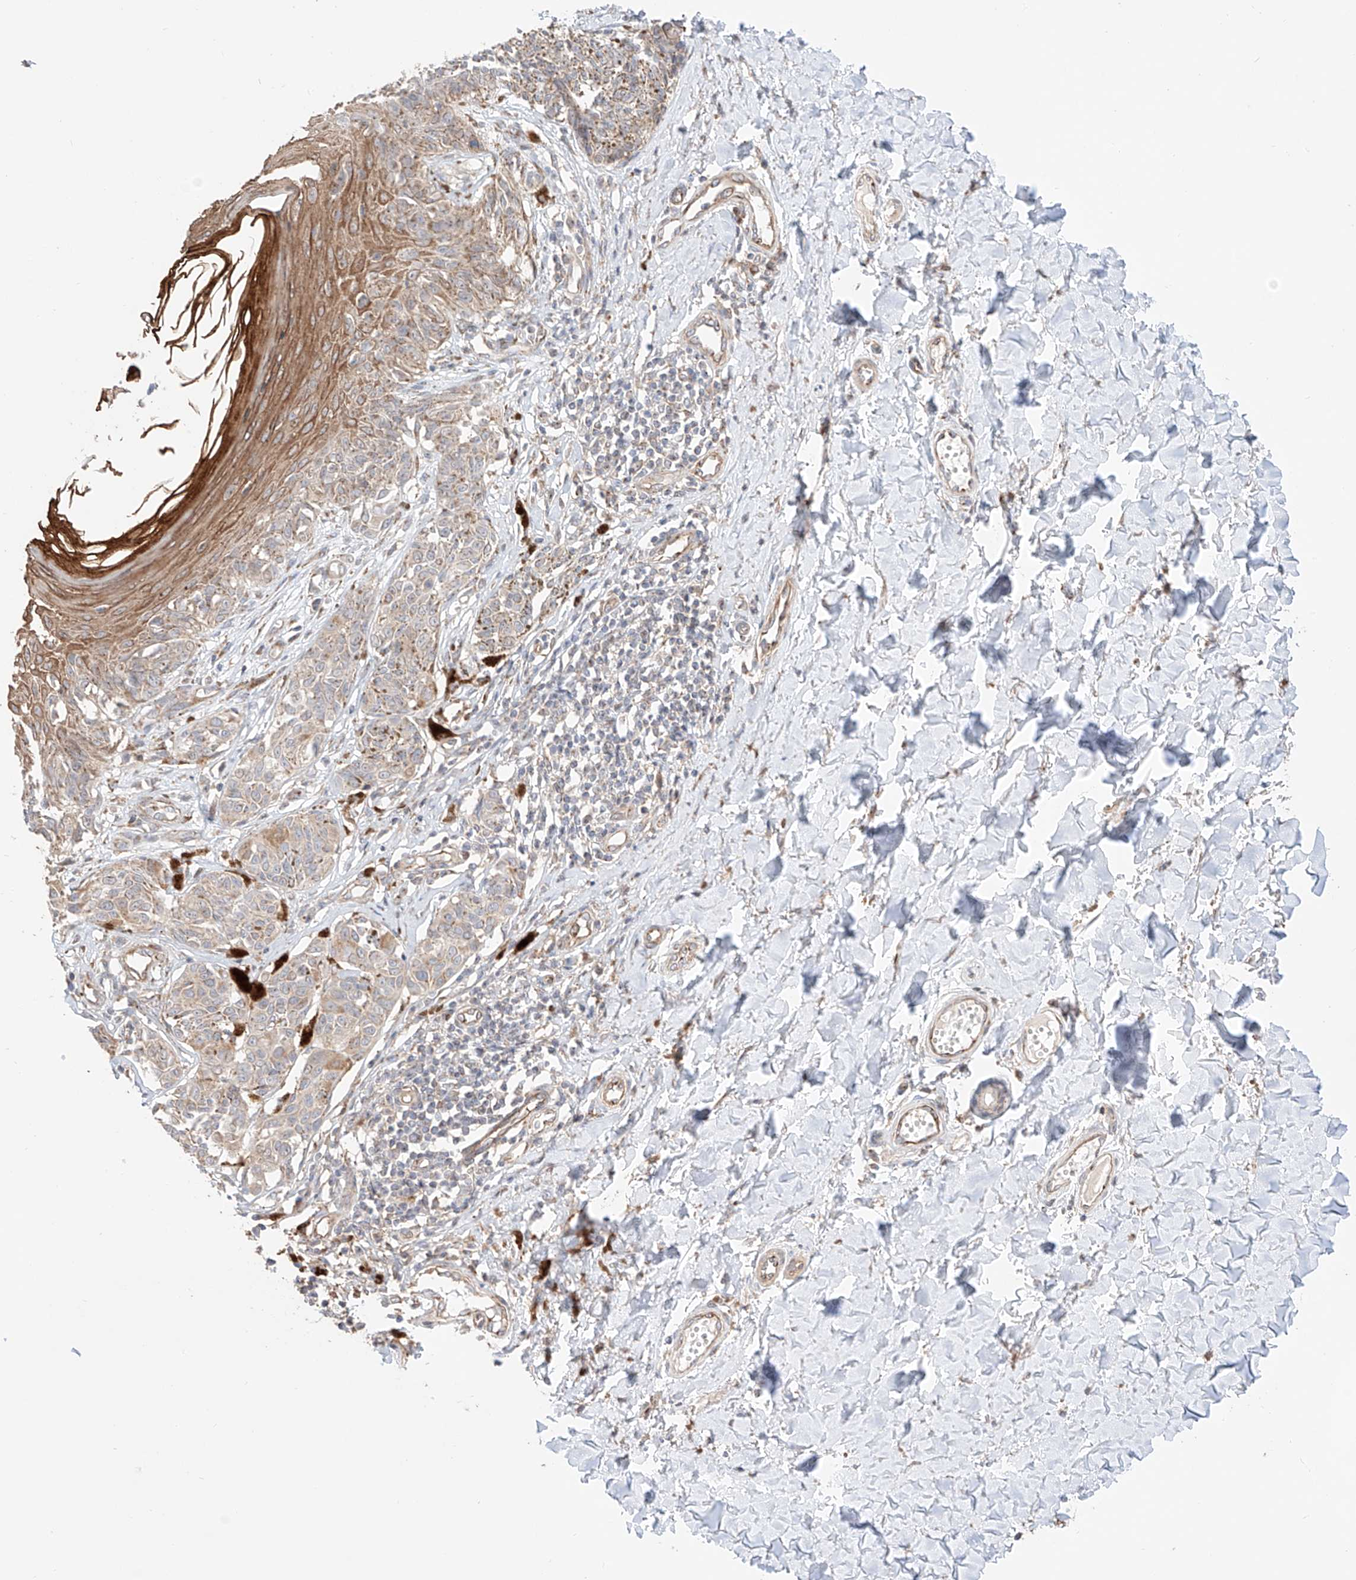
{"staining": {"intensity": "weak", "quantity": "<25%", "location": "cytoplasmic/membranous"}, "tissue": "melanoma", "cell_type": "Tumor cells", "image_type": "cancer", "snomed": [{"axis": "morphology", "description": "Malignant melanoma, NOS"}, {"axis": "topography", "description": "Skin"}], "caption": "Immunohistochemistry (IHC) photomicrograph of neoplastic tissue: human malignant melanoma stained with DAB (3,3'-diaminobenzidine) displays no significant protein staining in tumor cells.", "gene": "MOSPD1", "patient": {"sex": "male", "age": 53}}